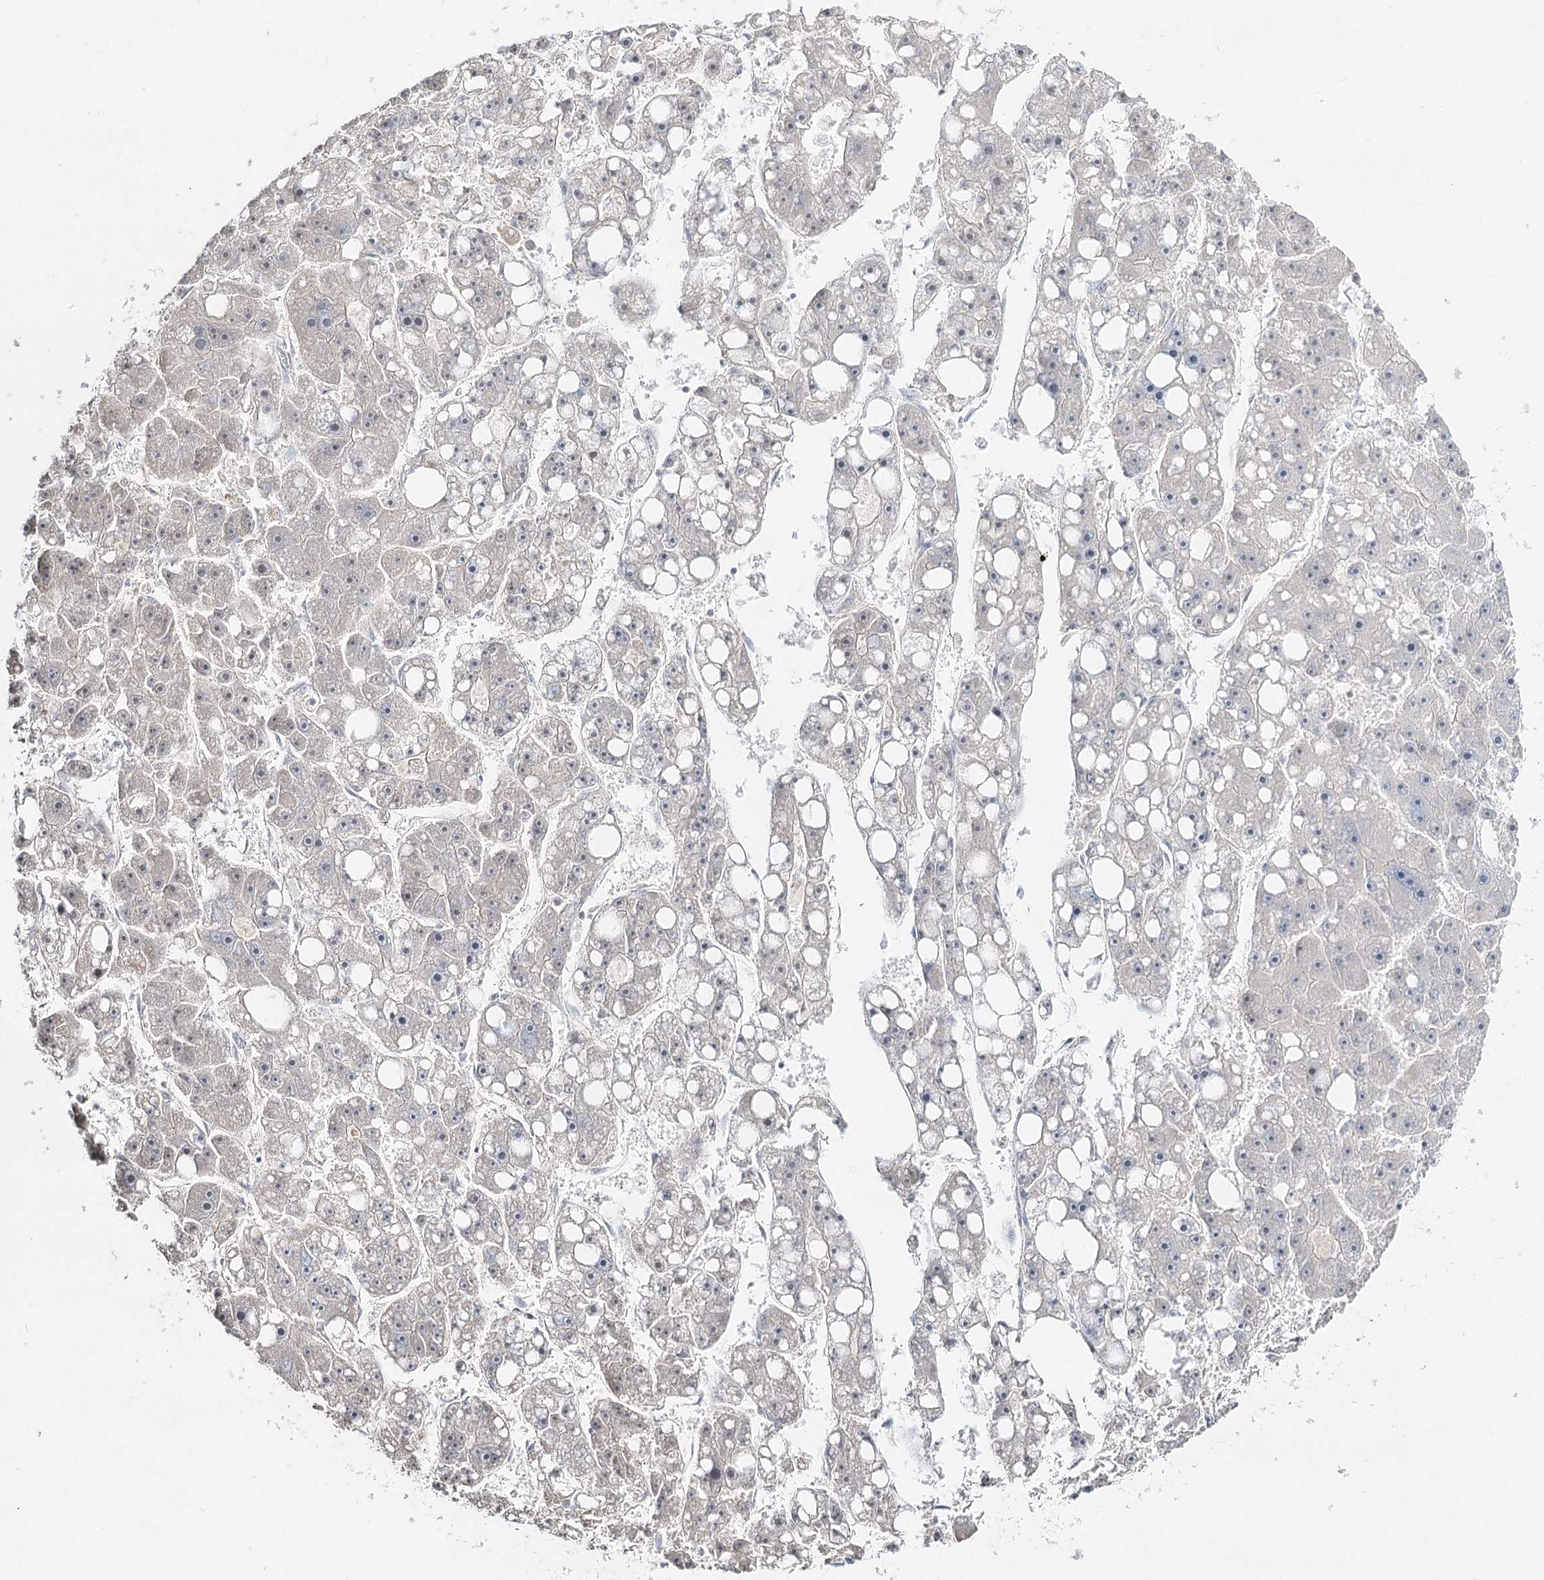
{"staining": {"intensity": "negative", "quantity": "none", "location": "none"}, "tissue": "liver cancer", "cell_type": "Tumor cells", "image_type": "cancer", "snomed": [{"axis": "morphology", "description": "Carcinoma, Hepatocellular, NOS"}, {"axis": "topography", "description": "Liver"}], "caption": "Immunohistochemical staining of liver cancer (hepatocellular carcinoma) demonstrates no significant staining in tumor cells.", "gene": "GUCY2C", "patient": {"sex": "female", "age": 61}}